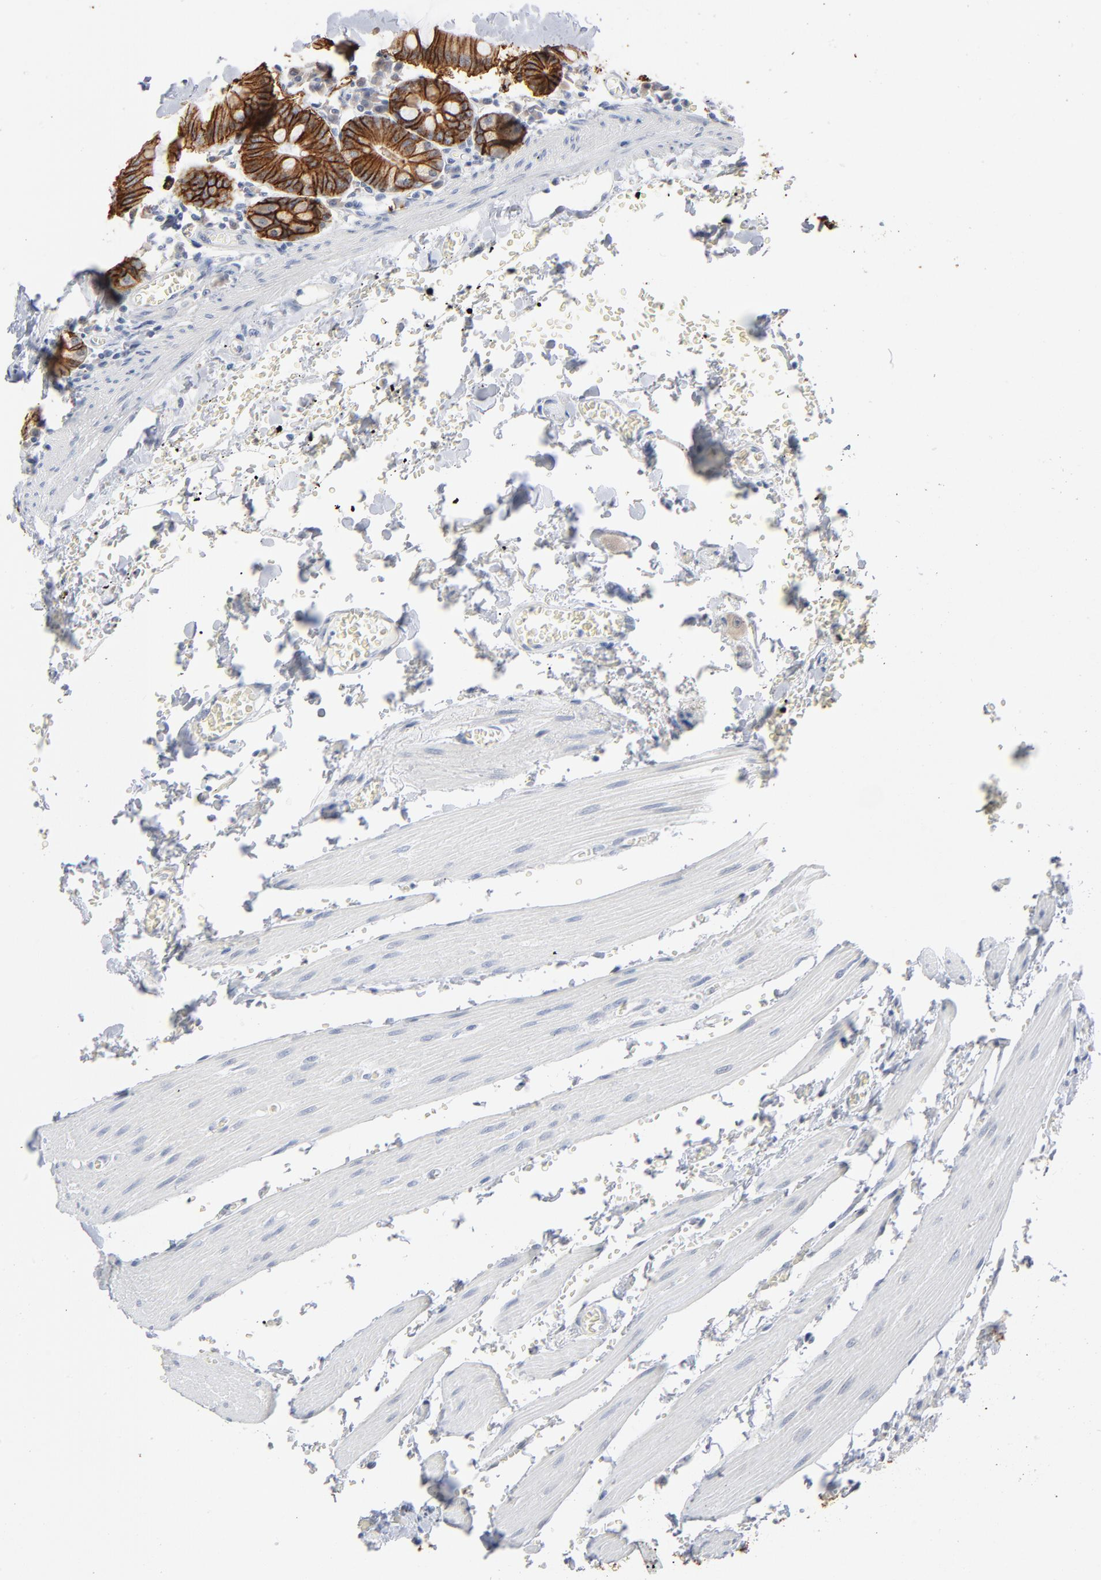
{"staining": {"intensity": "strong", "quantity": ">75%", "location": "cytoplasmic/membranous"}, "tissue": "small intestine", "cell_type": "Glandular cells", "image_type": "normal", "snomed": [{"axis": "morphology", "description": "Normal tissue, NOS"}, {"axis": "topography", "description": "Small intestine"}], "caption": "Glandular cells demonstrate high levels of strong cytoplasmic/membranous staining in about >75% of cells in benign human small intestine.", "gene": "EPCAM", "patient": {"sex": "male", "age": 71}}